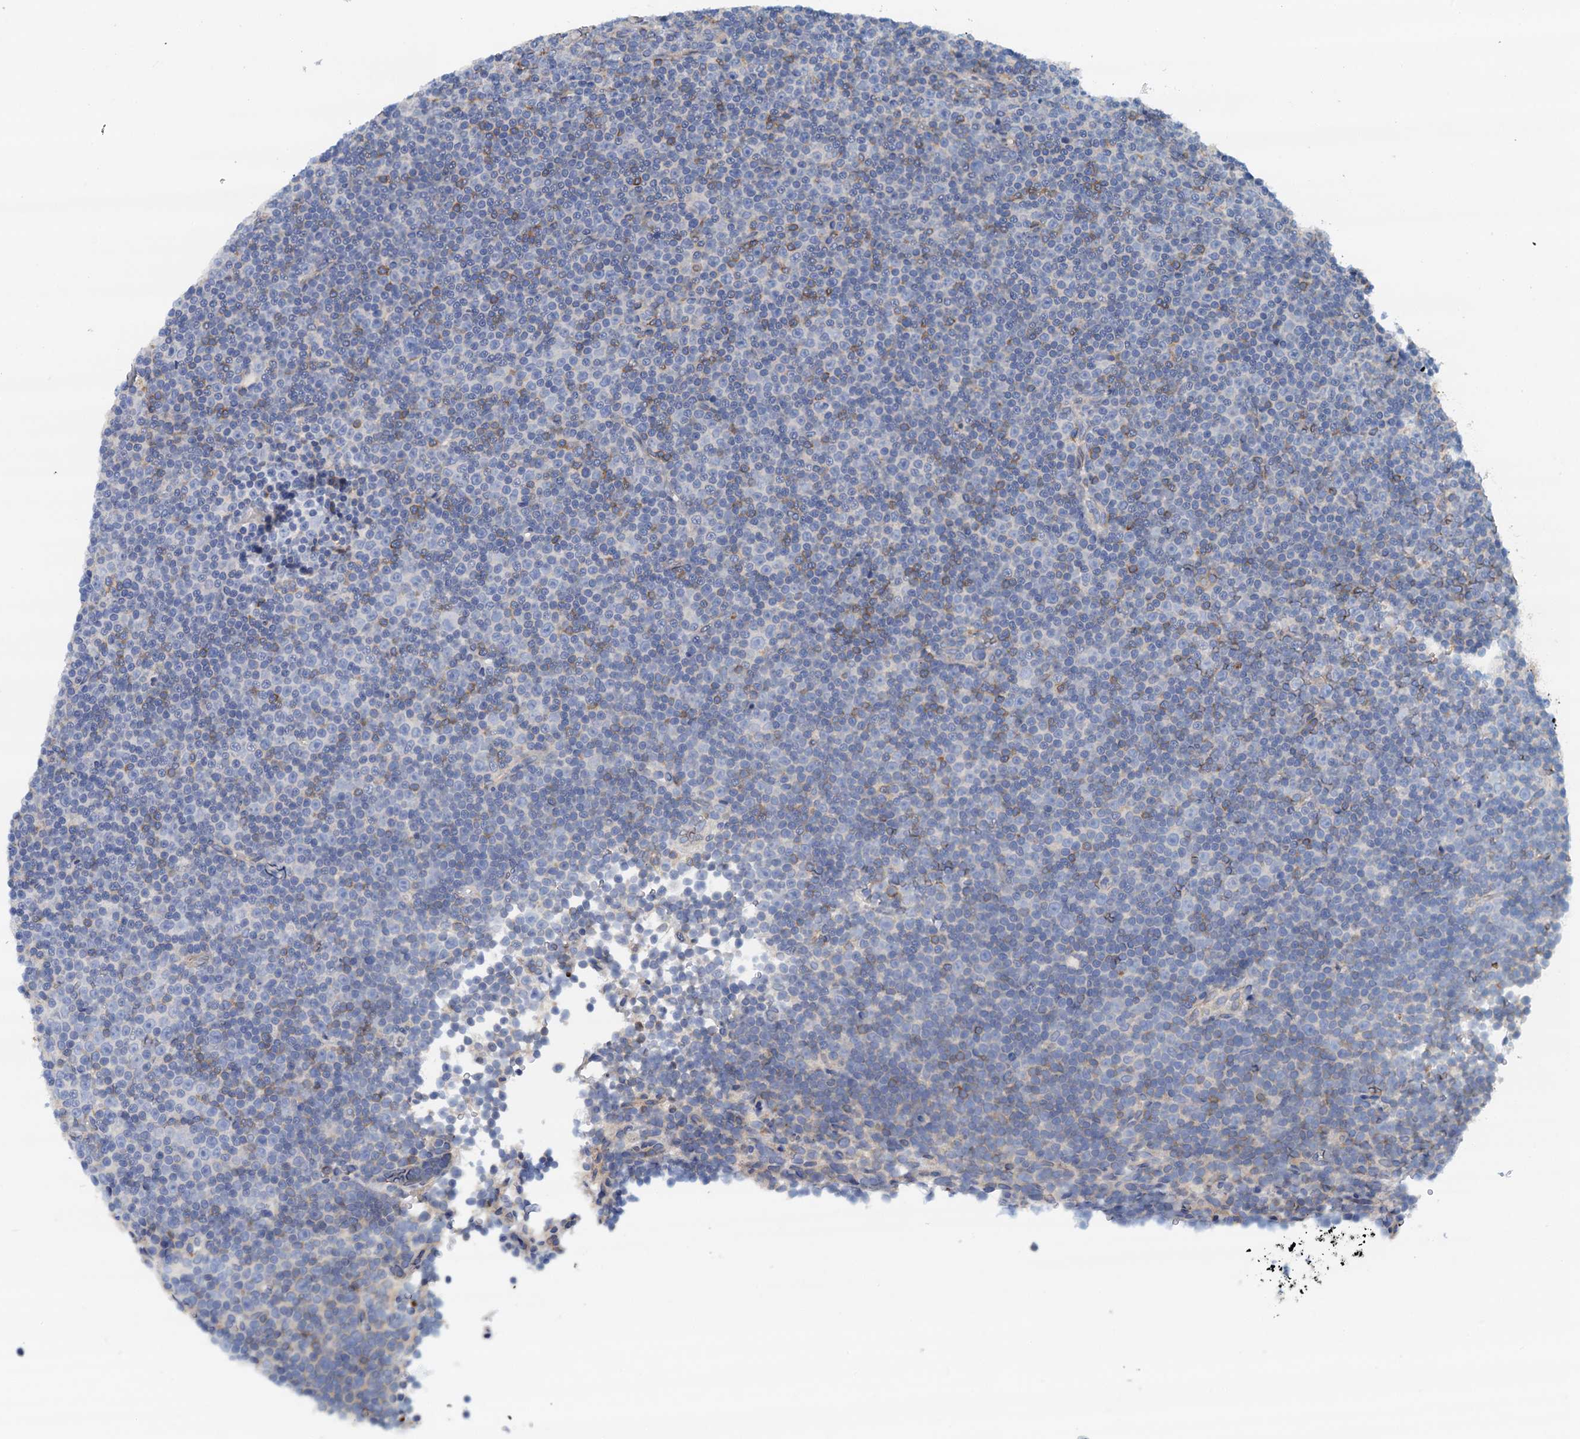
{"staining": {"intensity": "negative", "quantity": "none", "location": "none"}, "tissue": "lymphoma", "cell_type": "Tumor cells", "image_type": "cancer", "snomed": [{"axis": "morphology", "description": "Malignant lymphoma, non-Hodgkin's type, Low grade"}, {"axis": "topography", "description": "Lymph node"}], "caption": "Low-grade malignant lymphoma, non-Hodgkin's type was stained to show a protein in brown. There is no significant positivity in tumor cells. Brightfield microscopy of IHC stained with DAB (brown) and hematoxylin (blue), captured at high magnification.", "gene": "ROGDI", "patient": {"sex": "female", "age": 67}}